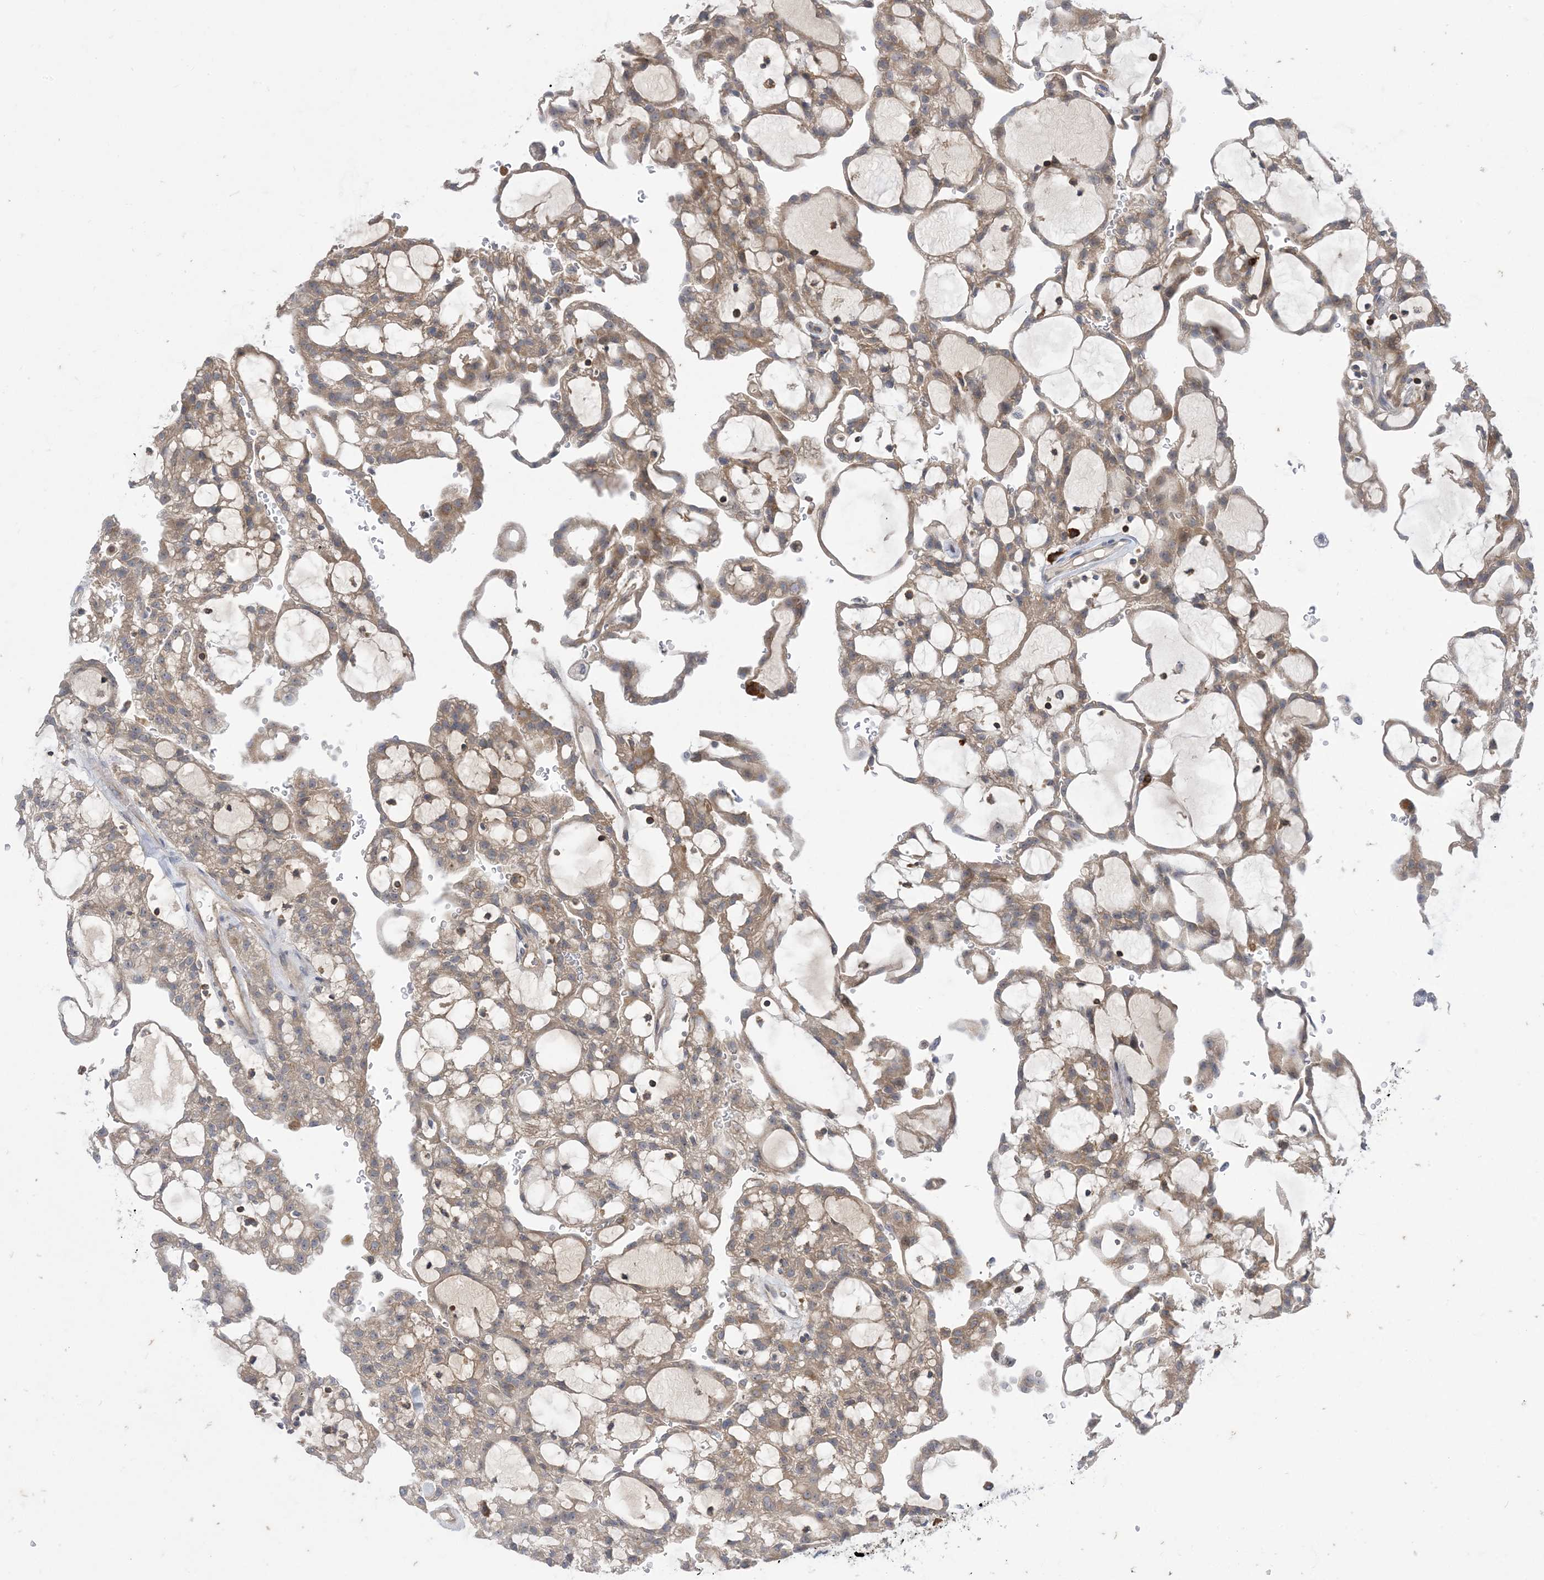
{"staining": {"intensity": "moderate", "quantity": "25%-75%", "location": "cytoplasmic/membranous"}, "tissue": "renal cancer", "cell_type": "Tumor cells", "image_type": "cancer", "snomed": [{"axis": "morphology", "description": "Adenocarcinoma, NOS"}, {"axis": "topography", "description": "Kidney"}], "caption": "Immunohistochemical staining of human renal cancer (adenocarcinoma) displays moderate cytoplasmic/membranous protein positivity in approximately 25%-75% of tumor cells. (DAB IHC, brown staining for protein, blue staining for nuclei).", "gene": "AOC1", "patient": {"sex": "male", "age": 63}}